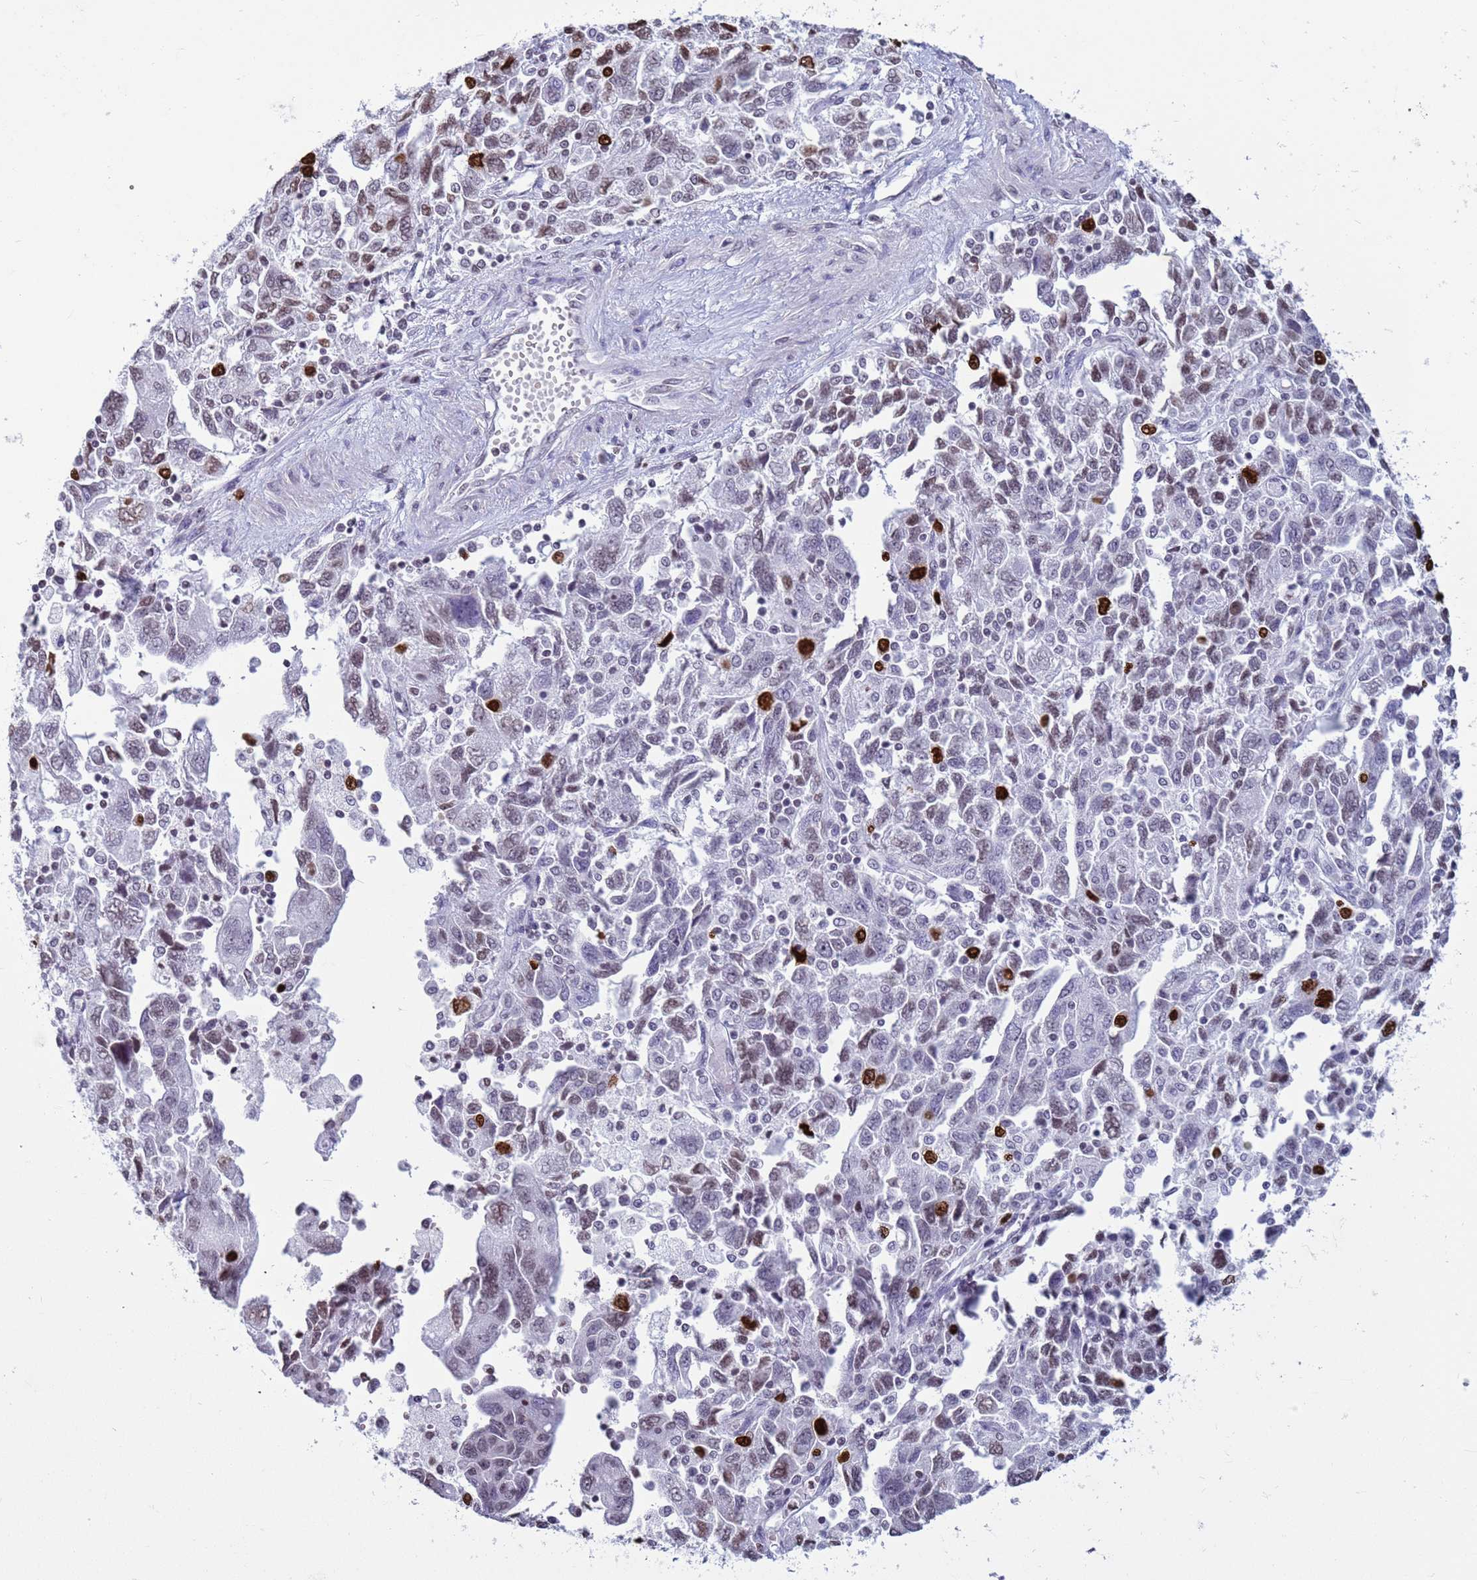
{"staining": {"intensity": "strong", "quantity": "<25%", "location": "nuclear"}, "tissue": "ovarian cancer", "cell_type": "Tumor cells", "image_type": "cancer", "snomed": [{"axis": "morphology", "description": "Carcinoma, NOS"}, {"axis": "morphology", "description": "Cystadenocarcinoma, serous, NOS"}, {"axis": "topography", "description": "Ovary"}], "caption": "An image of ovarian carcinoma stained for a protein reveals strong nuclear brown staining in tumor cells.", "gene": "H4C8", "patient": {"sex": "female", "age": 69}}